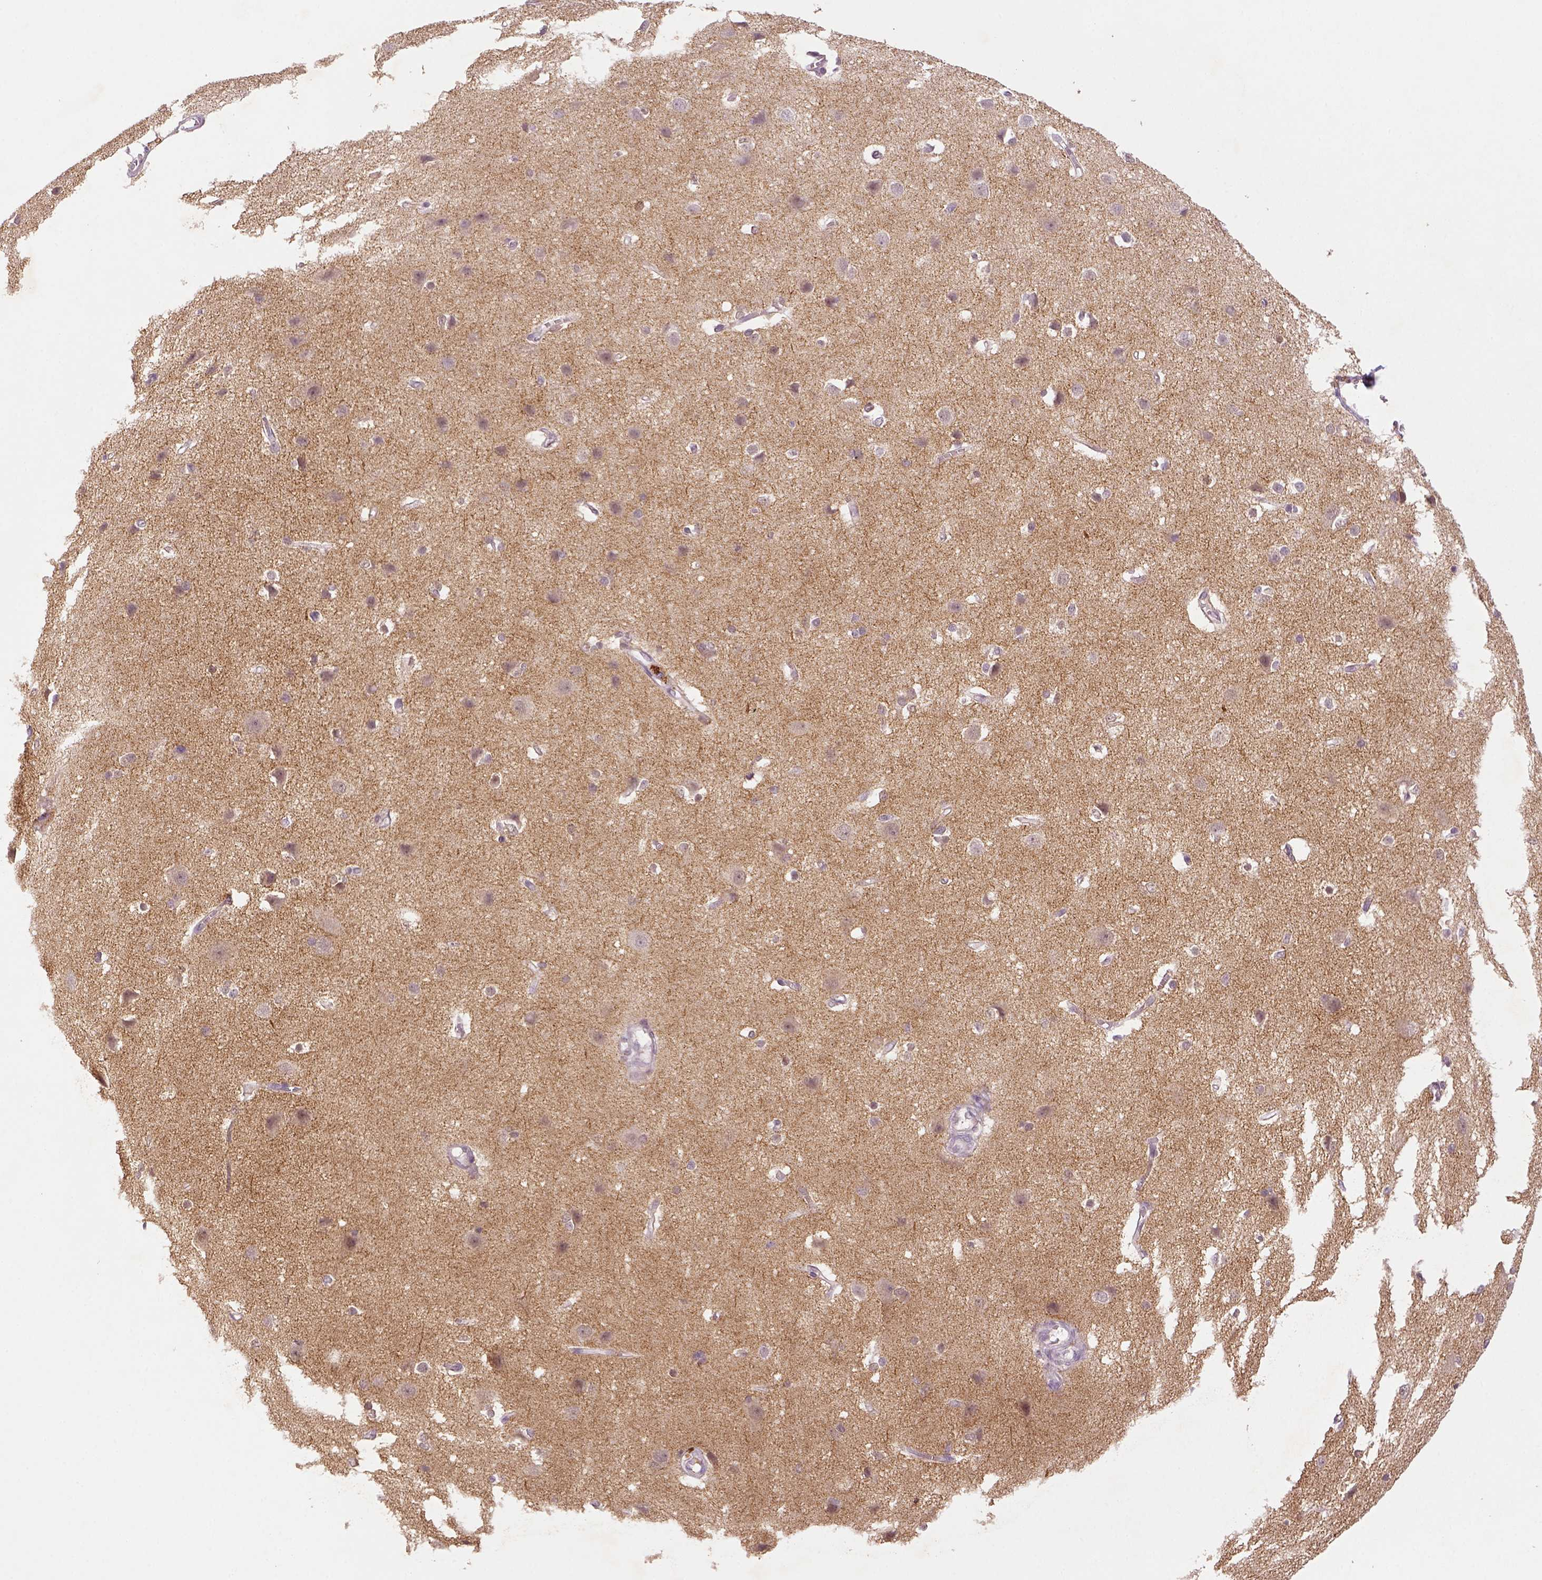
{"staining": {"intensity": "negative", "quantity": "none", "location": "none"}, "tissue": "cerebral cortex", "cell_type": "Endothelial cells", "image_type": "normal", "snomed": [{"axis": "morphology", "description": "Normal tissue, NOS"}, {"axis": "topography", "description": "Cerebral cortex"}], "caption": "Cerebral cortex was stained to show a protein in brown. There is no significant staining in endothelial cells. (Stains: DAB immunohistochemistry with hematoxylin counter stain, Microscopy: brightfield microscopy at high magnification).", "gene": "NLGN2", "patient": {"sex": "male", "age": 37}}